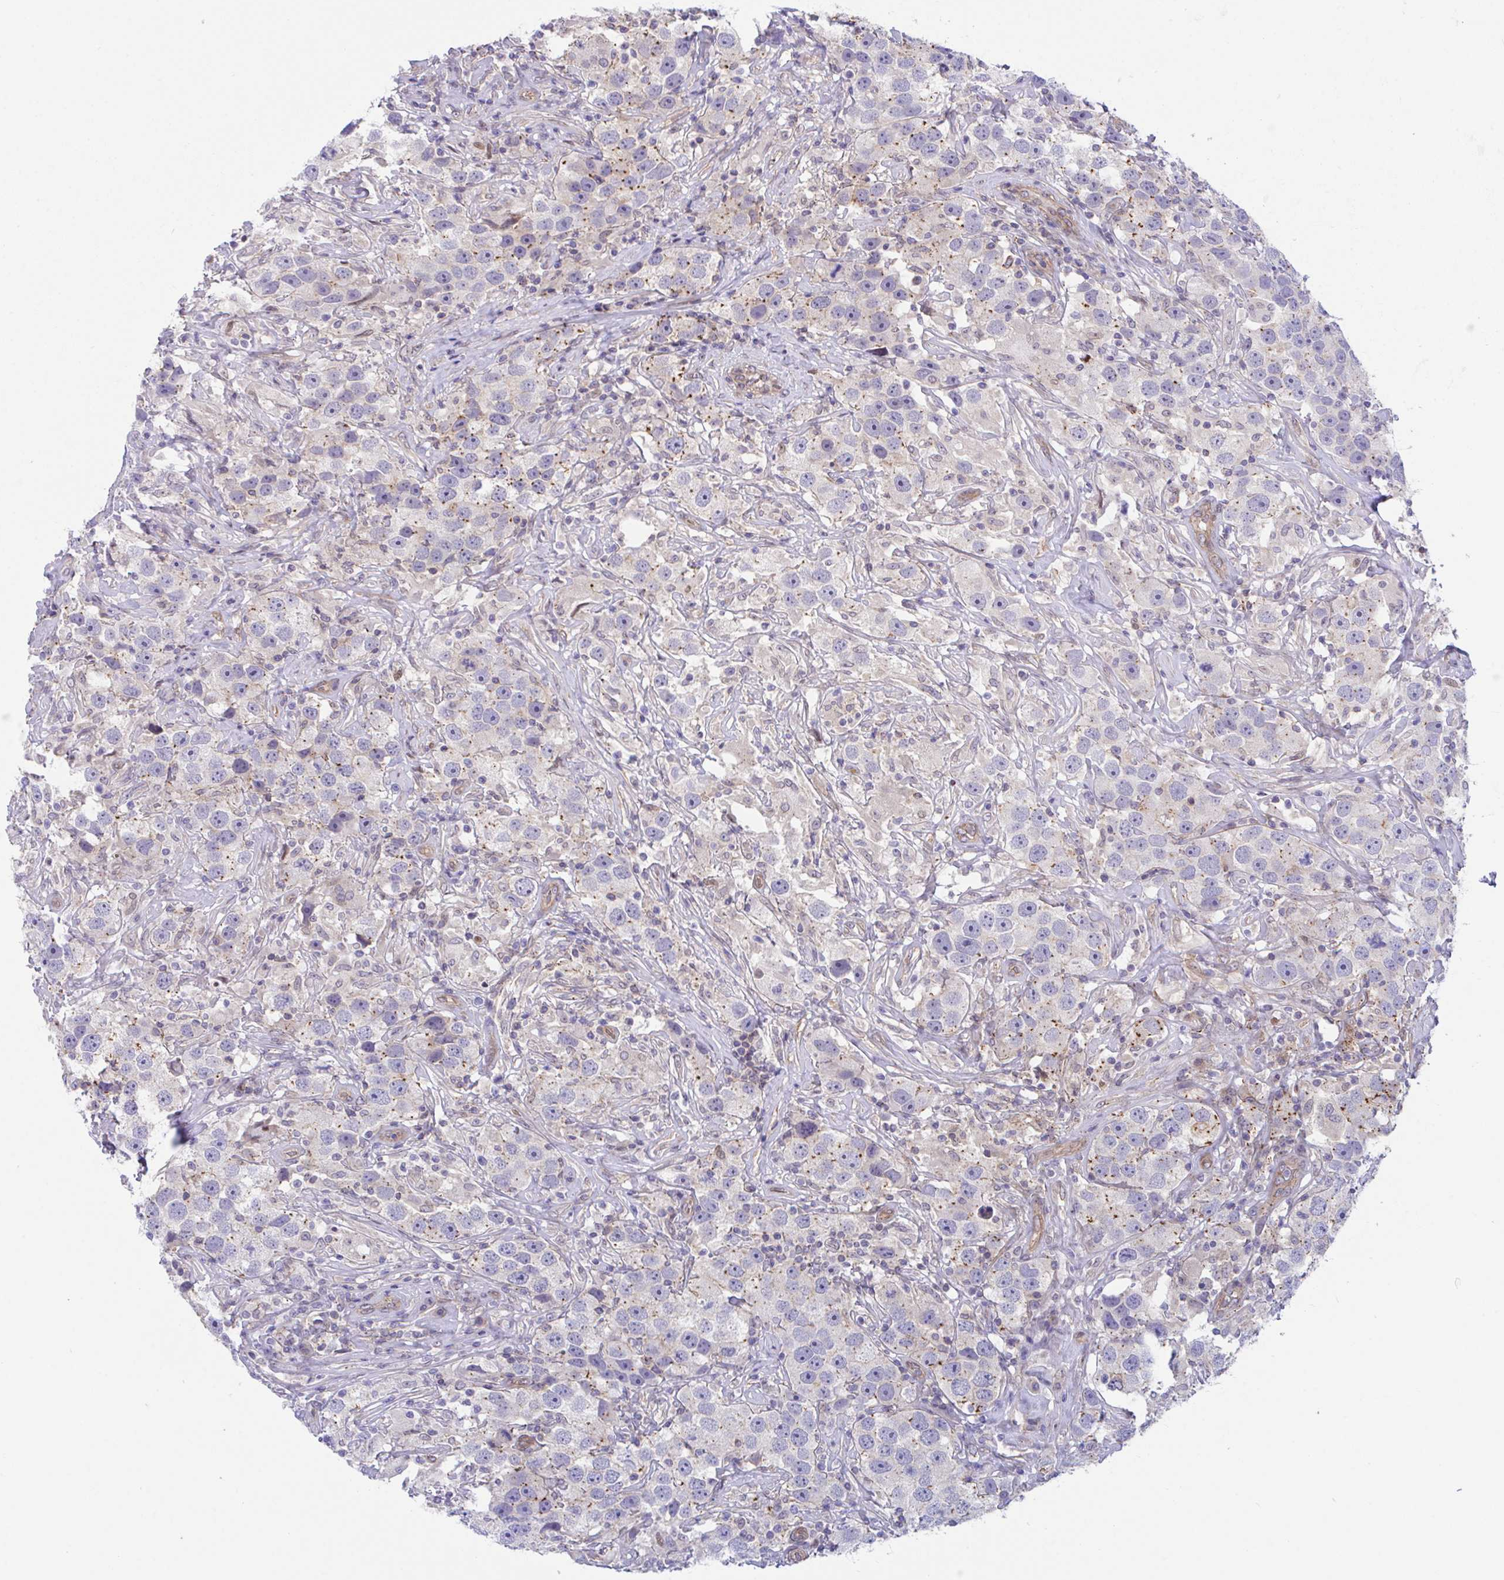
{"staining": {"intensity": "moderate", "quantity": "<25%", "location": "cytoplasmic/membranous"}, "tissue": "testis cancer", "cell_type": "Tumor cells", "image_type": "cancer", "snomed": [{"axis": "morphology", "description": "Seminoma, NOS"}, {"axis": "topography", "description": "Testis"}], "caption": "Human seminoma (testis) stained with a brown dye shows moderate cytoplasmic/membranous positive expression in approximately <25% of tumor cells.", "gene": "ZBED3", "patient": {"sex": "male", "age": 49}}